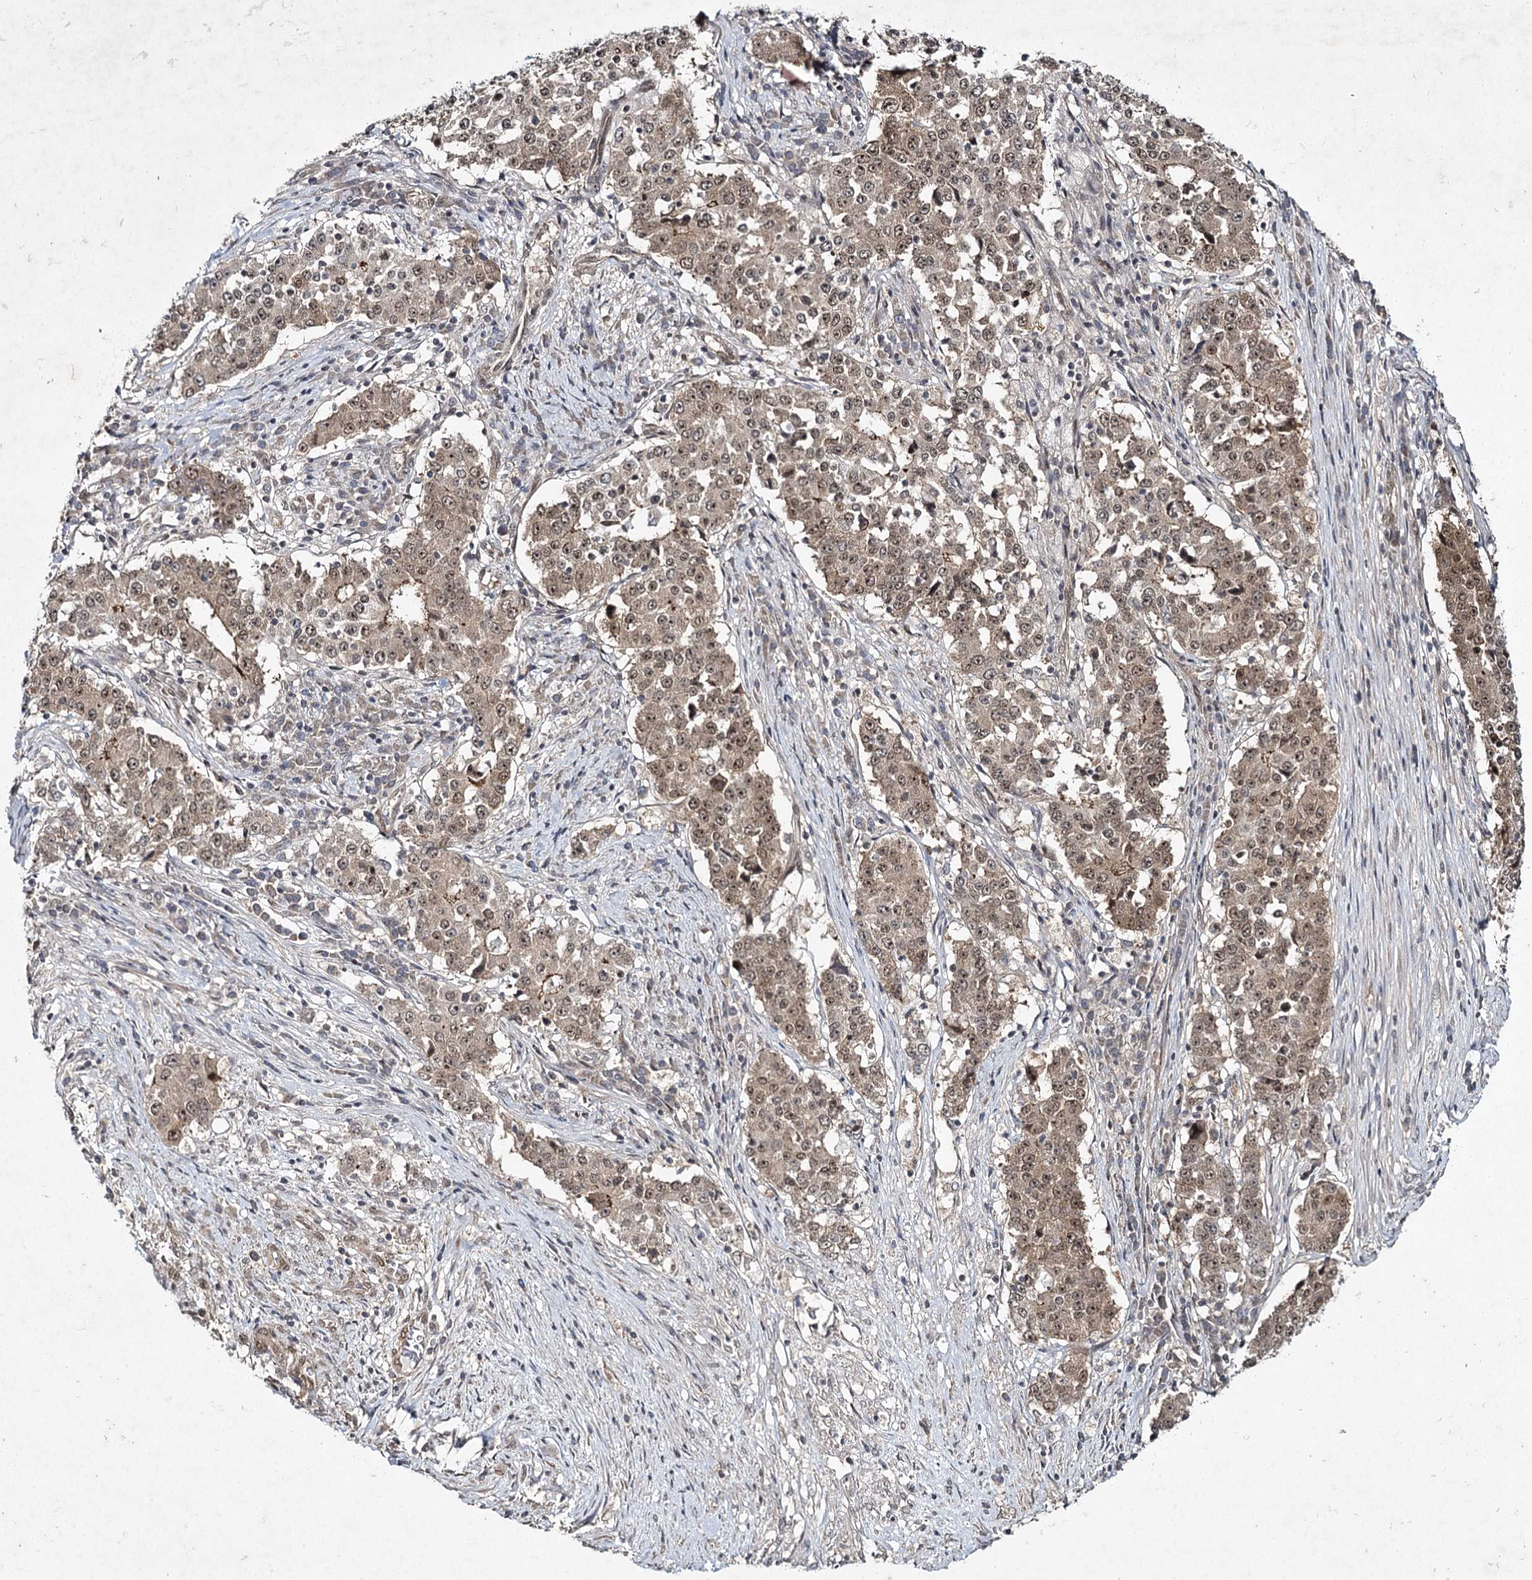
{"staining": {"intensity": "moderate", "quantity": ">75%", "location": "cytoplasmic/membranous,nuclear"}, "tissue": "stomach cancer", "cell_type": "Tumor cells", "image_type": "cancer", "snomed": [{"axis": "morphology", "description": "Adenocarcinoma, NOS"}, {"axis": "topography", "description": "Stomach"}], "caption": "IHC of human adenocarcinoma (stomach) exhibits medium levels of moderate cytoplasmic/membranous and nuclear positivity in approximately >75% of tumor cells.", "gene": "DCUN1D4", "patient": {"sex": "male", "age": 59}}